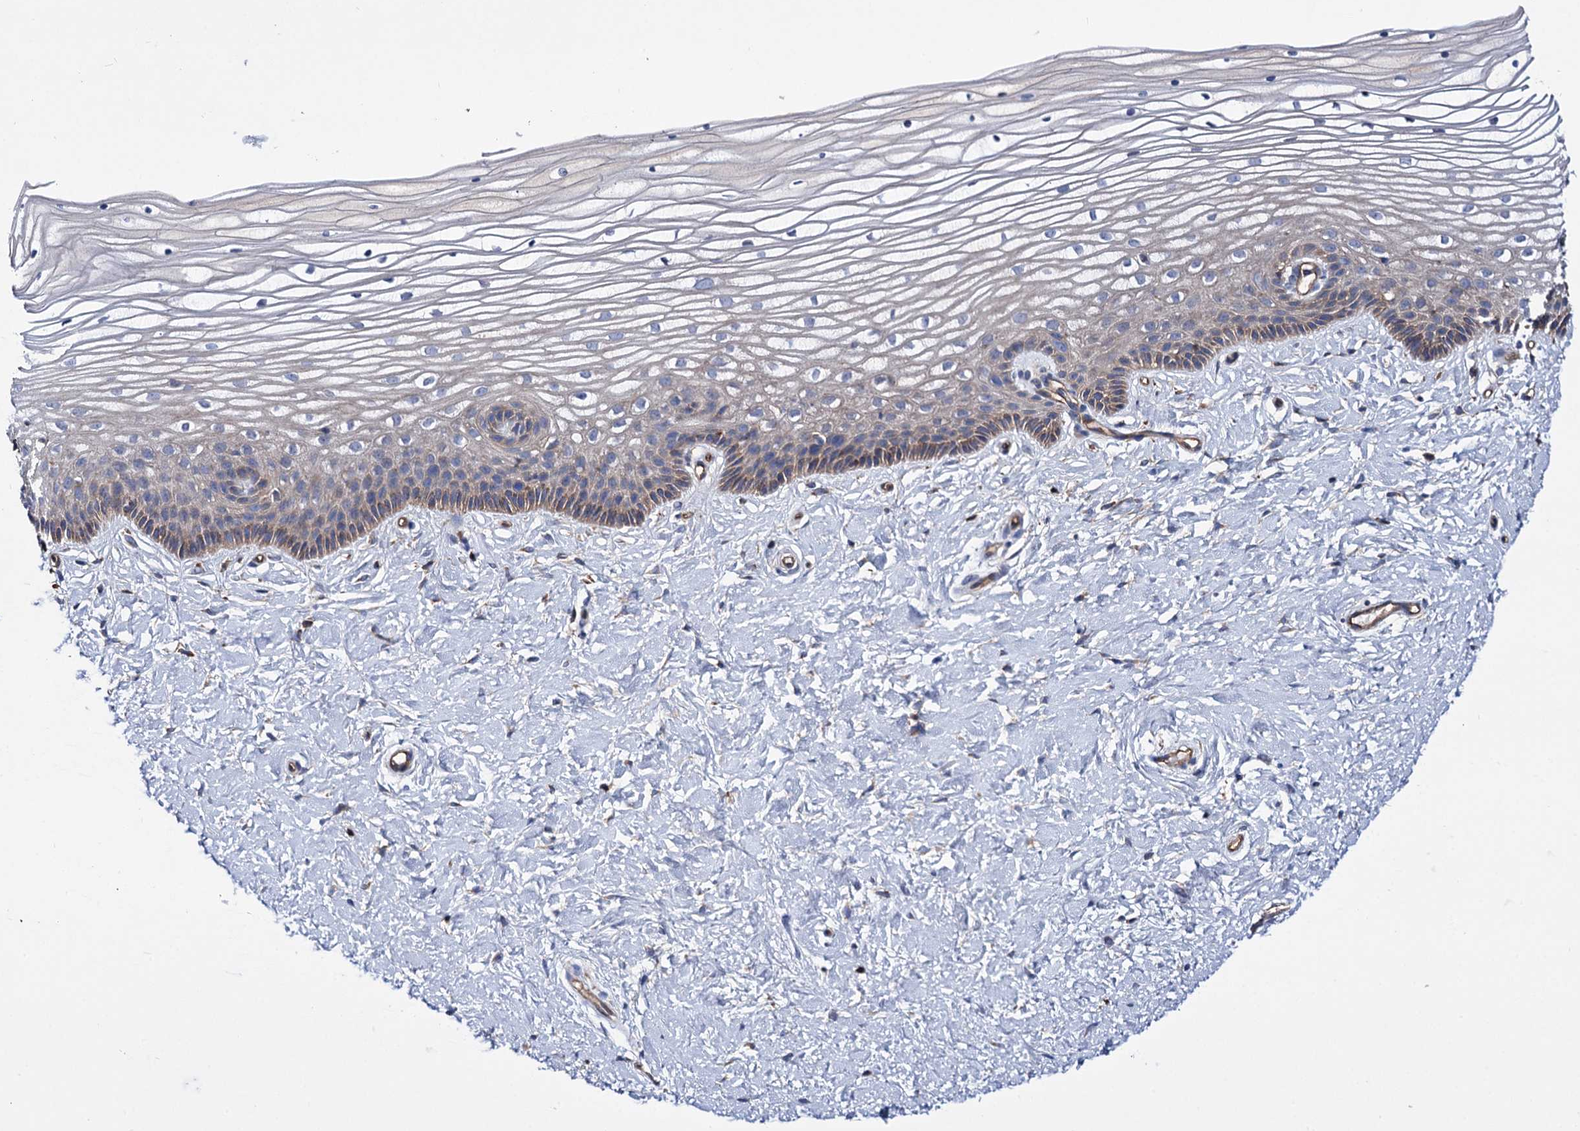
{"staining": {"intensity": "moderate", "quantity": "25%-75%", "location": "cytoplasmic/membranous"}, "tissue": "vagina", "cell_type": "Squamous epithelial cells", "image_type": "normal", "snomed": [{"axis": "morphology", "description": "Normal tissue, NOS"}, {"axis": "topography", "description": "Vagina"}, {"axis": "topography", "description": "Cervix"}], "caption": "This micrograph demonstrates immunohistochemistry (IHC) staining of benign human vagina, with medium moderate cytoplasmic/membranous expression in about 25%-75% of squamous epithelial cells.", "gene": "SCPEP1", "patient": {"sex": "female", "age": 40}}